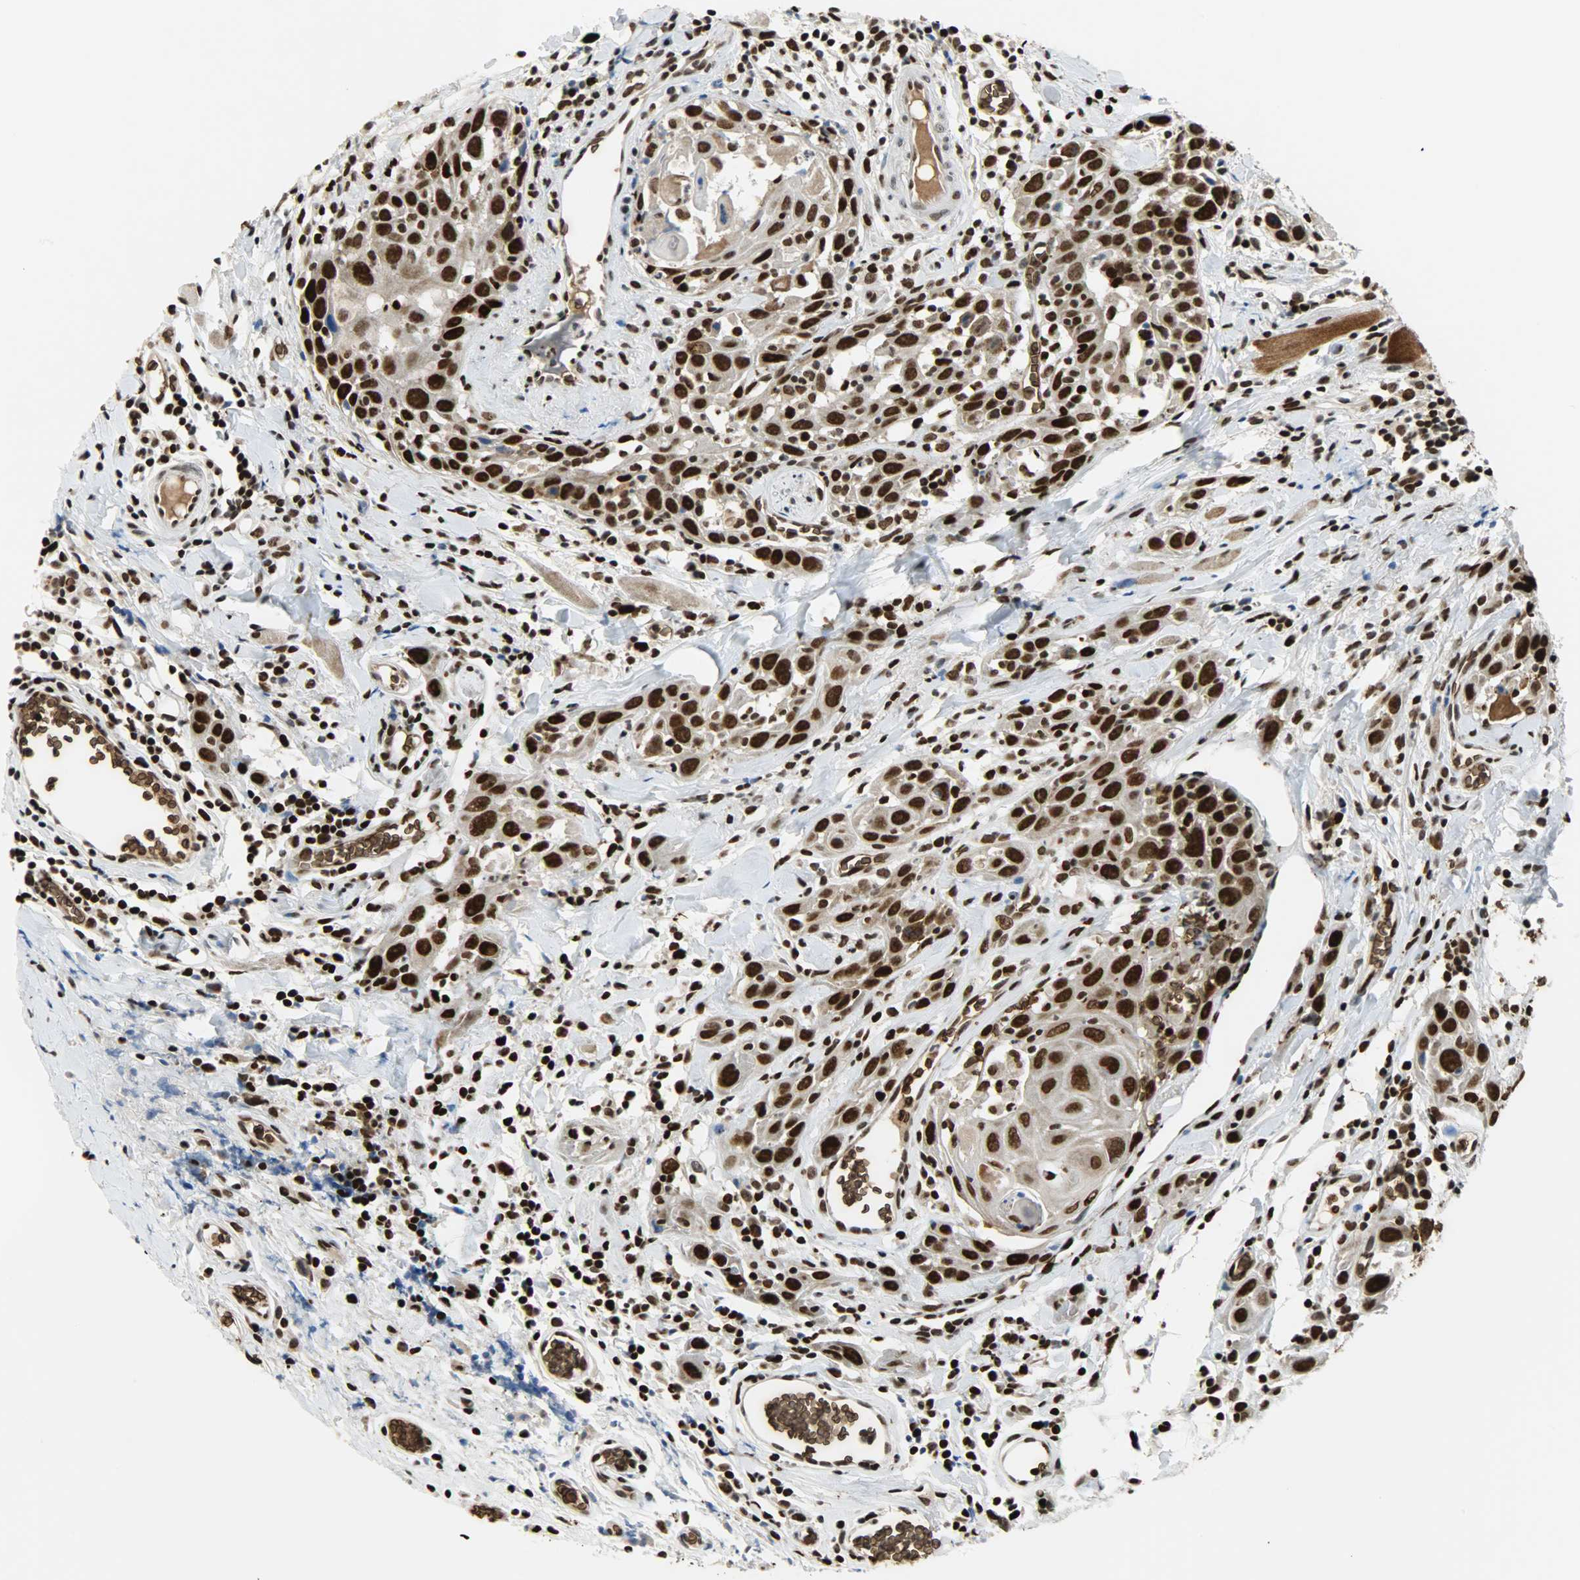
{"staining": {"intensity": "strong", "quantity": ">75%", "location": "cytoplasmic/membranous,nuclear"}, "tissue": "head and neck cancer", "cell_type": "Tumor cells", "image_type": "cancer", "snomed": [{"axis": "morphology", "description": "Squamous cell carcinoma, NOS"}, {"axis": "topography", "description": "Oral tissue"}, {"axis": "topography", "description": "Head-Neck"}], "caption": "Head and neck squamous cell carcinoma tissue shows strong cytoplasmic/membranous and nuclear expression in about >75% of tumor cells, visualized by immunohistochemistry. (brown staining indicates protein expression, while blue staining denotes nuclei).", "gene": "SNAI1", "patient": {"sex": "female", "age": 50}}